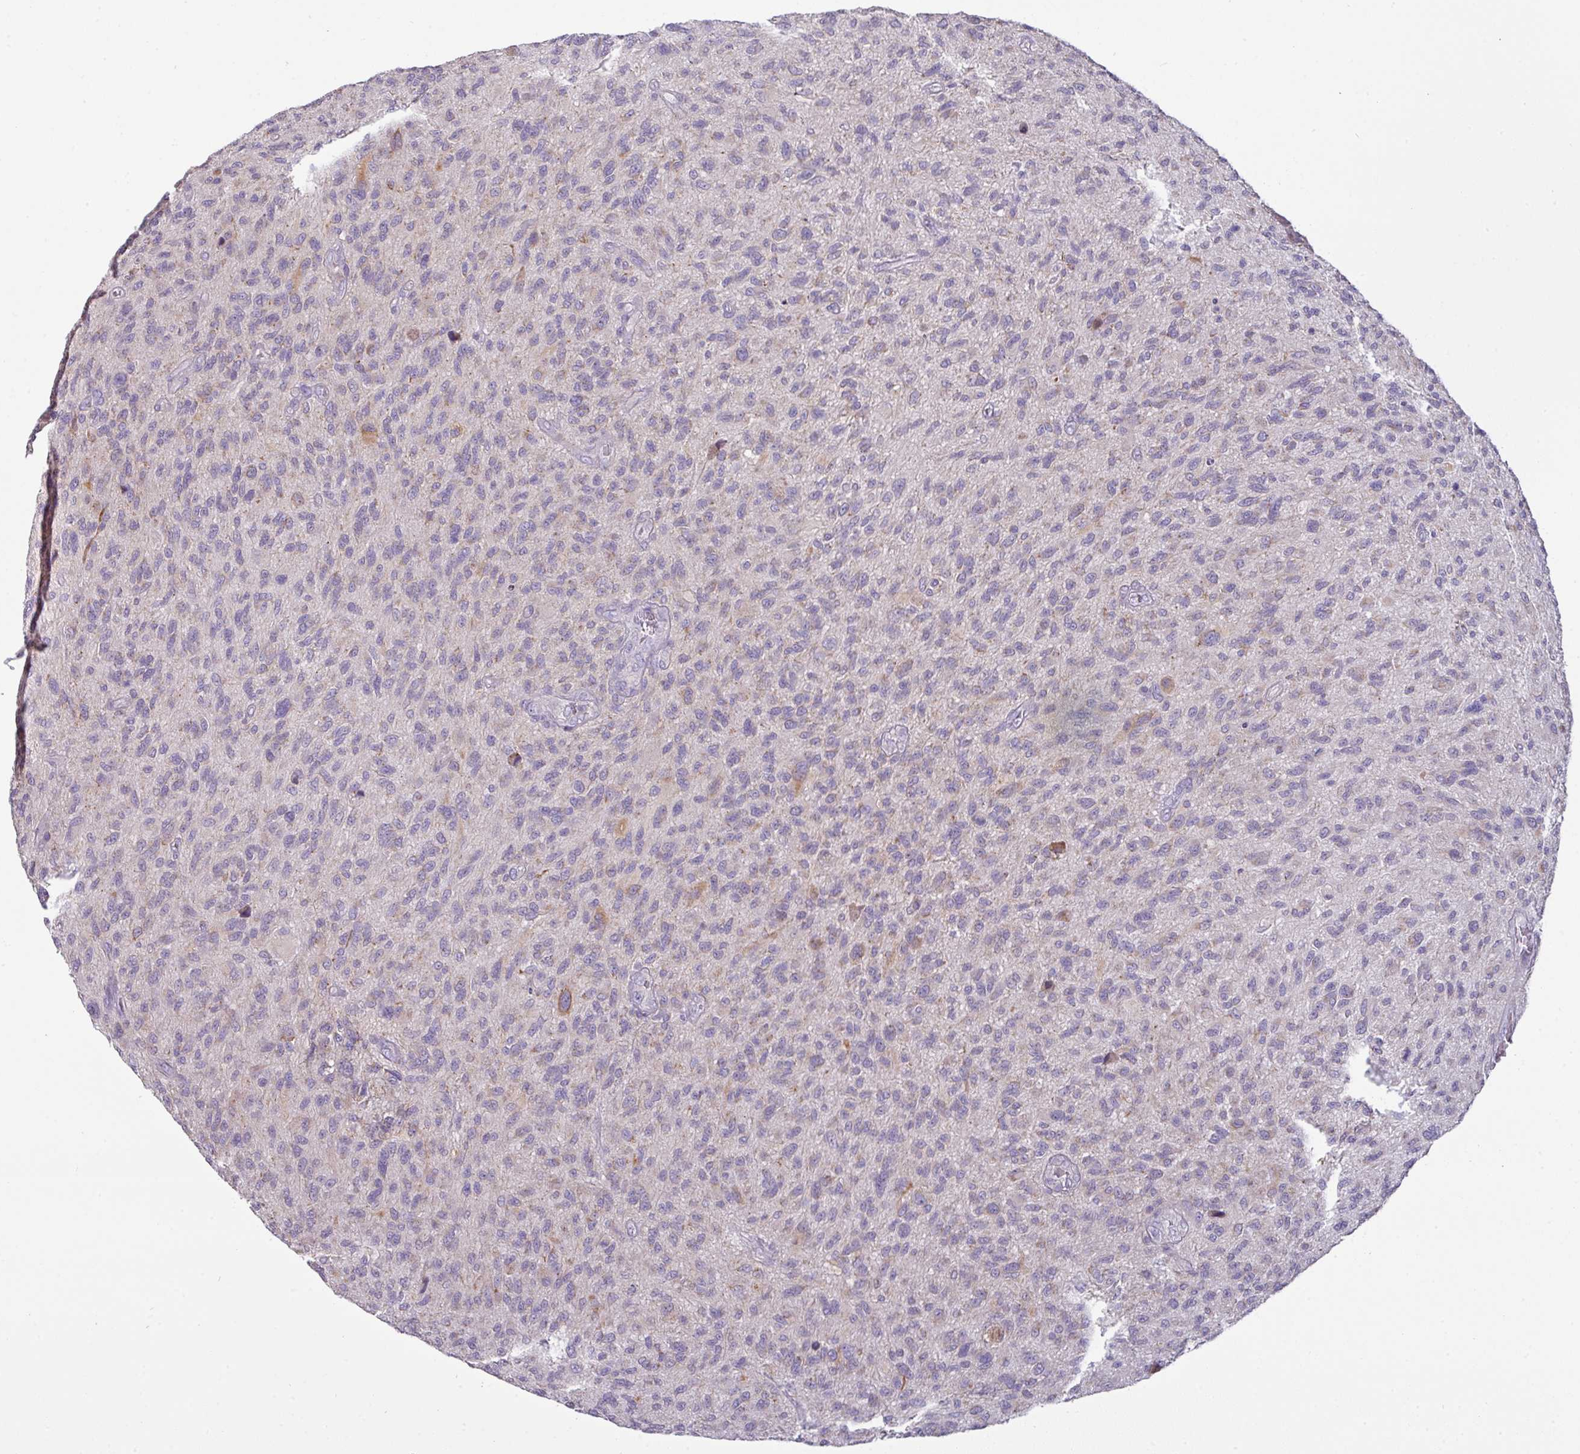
{"staining": {"intensity": "negative", "quantity": "none", "location": "none"}, "tissue": "glioma", "cell_type": "Tumor cells", "image_type": "cancer", "snomed": [{"axis": "morphology", "description": "Glioma, malignant, High grade"}, {"axis": "topography", "description": "Brain"}], "caption": "Tumor cells show no significant protein positivity in glioma.", "gene": "TRAPPC1", "patient": {"sex": "male", "age": 47}}